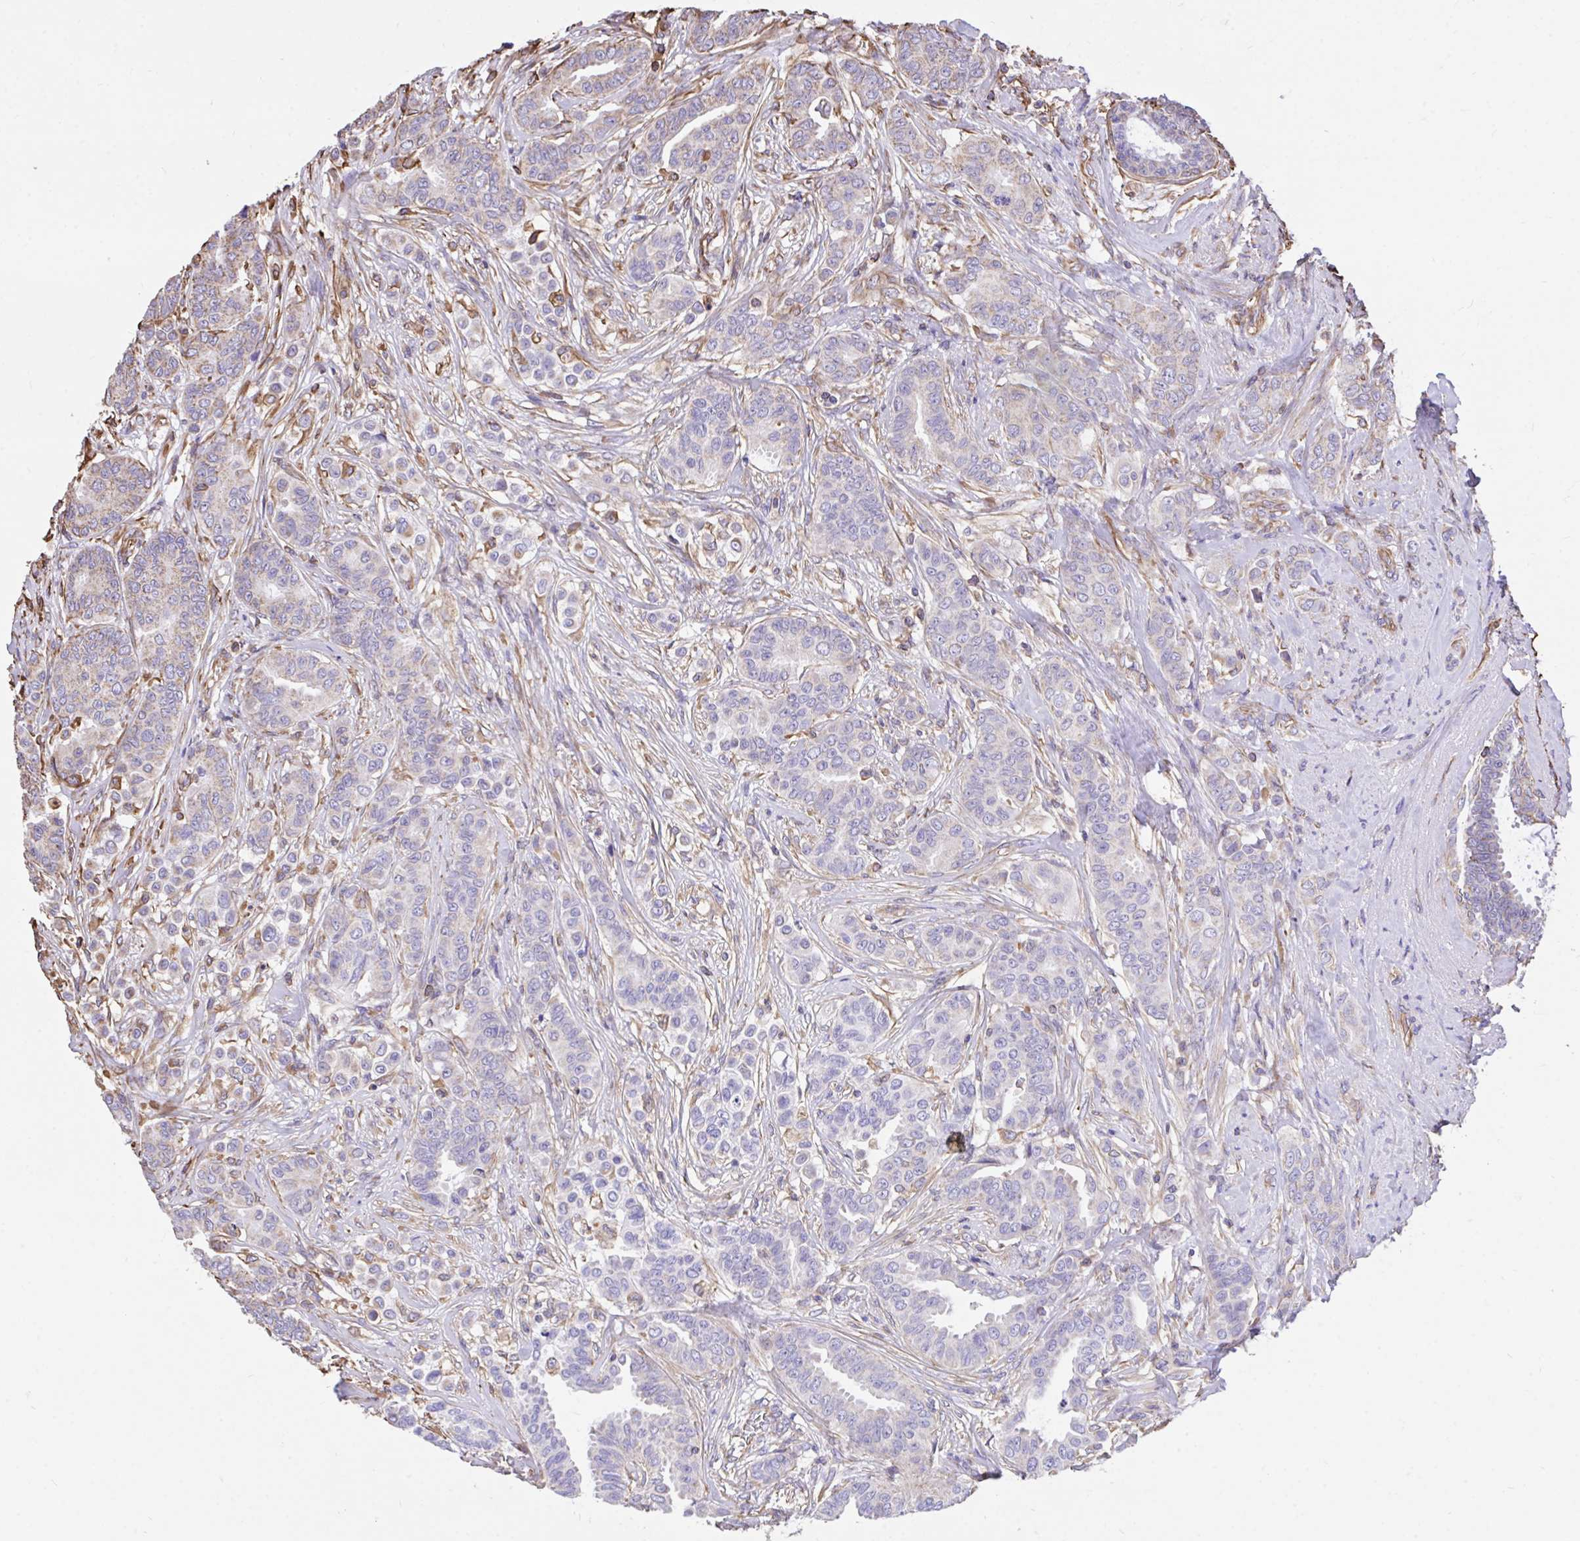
{"staining": {"intensity": "weak", "quantity": "<25%", "location": "cytoplasmic/membranous"}, "tissue": "breast cancer", "cell_type": "Tumor cells", "image_type": "cancer", "snomed": [{"axis": "morphology", "description": "Duct carcinoma"}, {"axis": "topography", "description": "Breast"}], "caption": "Micrograph shows no protein staining in tumor cells of invasive ductal carcinoma (breast) tissue.", "gene": "RNF103", "patient": {"sex": "female", "age": 45}}